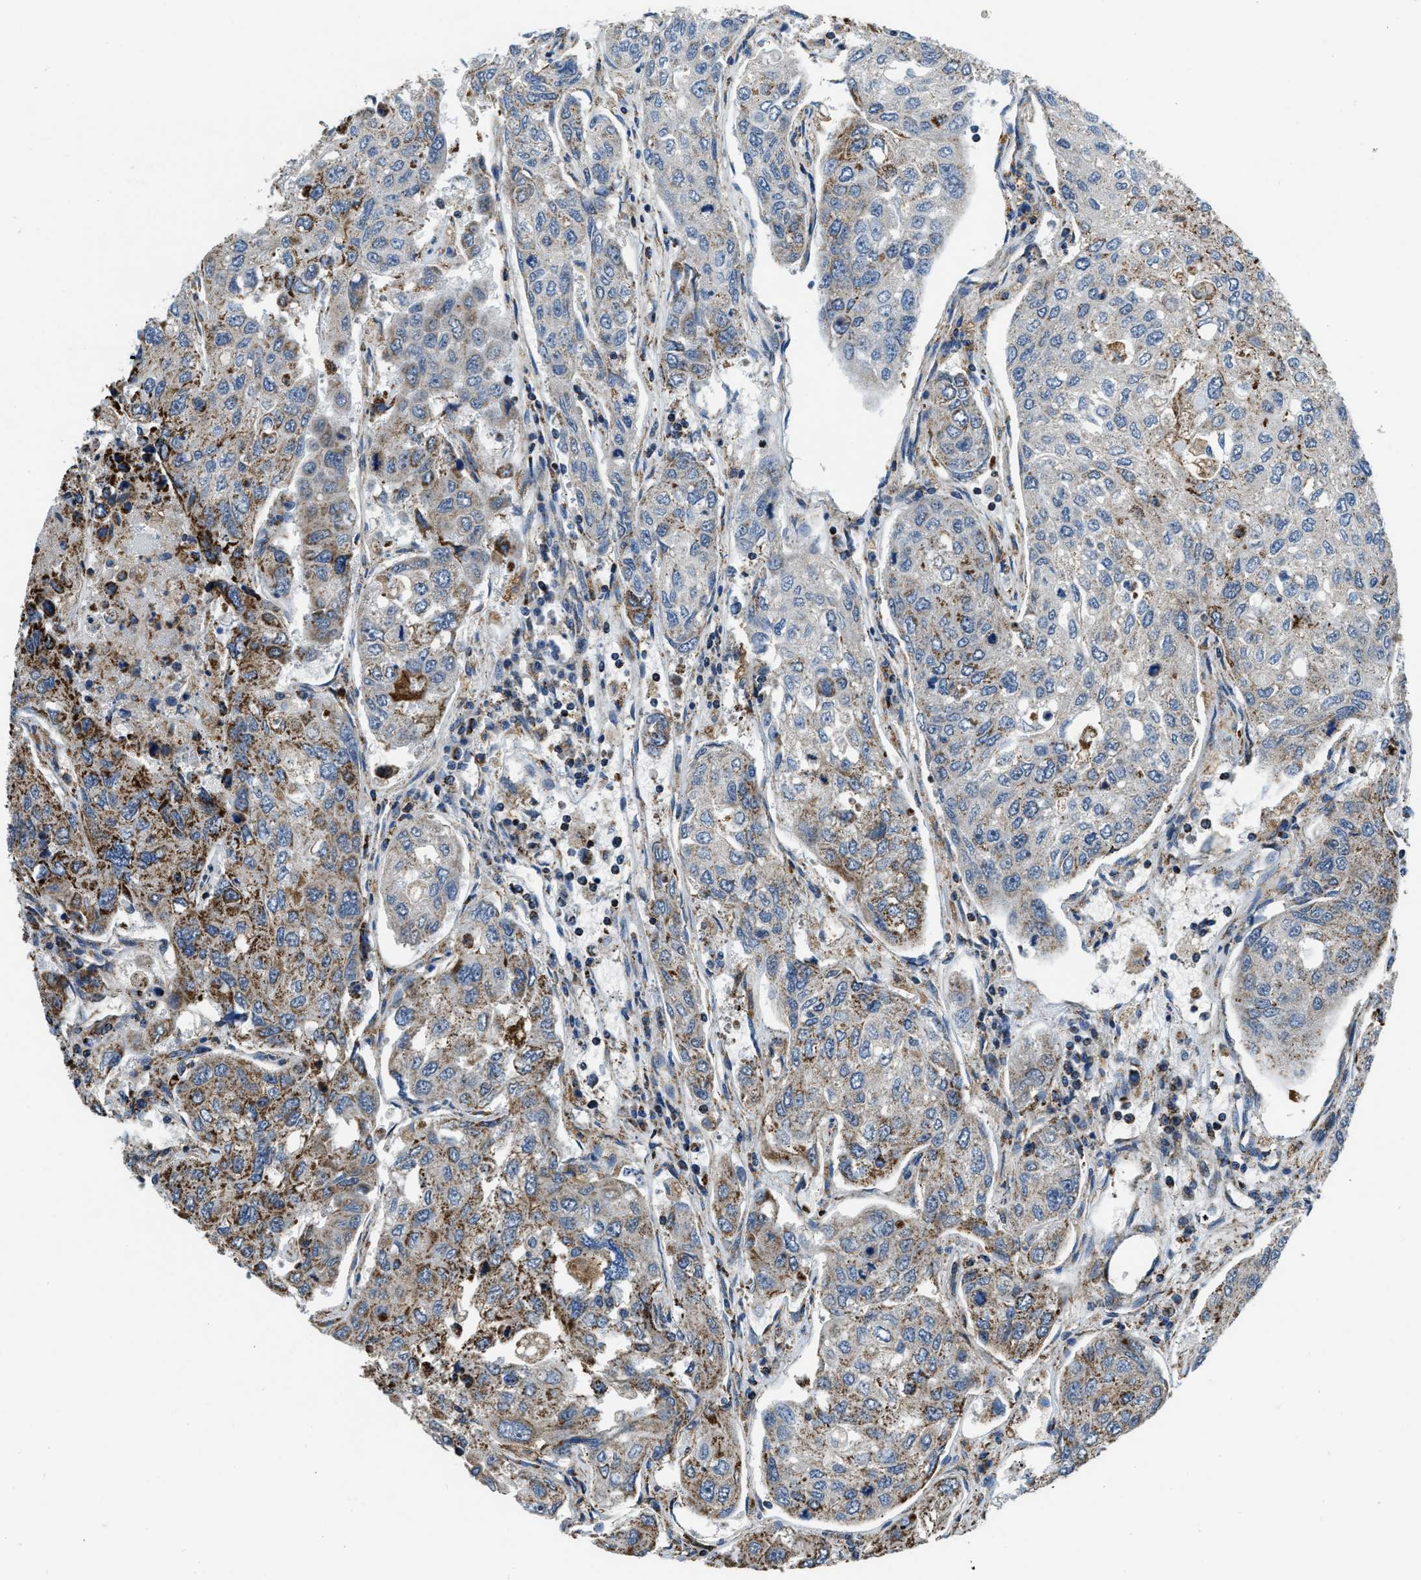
{"staining": {"intensity": "moderate", "quantity": "25%-75%", "location": "cytoplasmic/membranous"}, "tissue": "urothelial cancer", "cell_type": "Tumor cells", "image_type": "cancer", "snomed": [{"axis": "morphology", "description": "Urothelial carcinoma, High grade"}, {"axis": "topography", "description": "Lymph node"}, {"axis": "topography", "description": "Urinary bladder"}], "caption": "Immunohistochemistry (IHC) histopathology image of high-grade urothelial carcinoma stained for a protein (brown), which demonstrates medium levels of moderate cytoplasmic/membranous positivity in about 25%-75% of tumor cells.", "gene": "GSDME", "patient": {"sex": "male", "age": 51}}